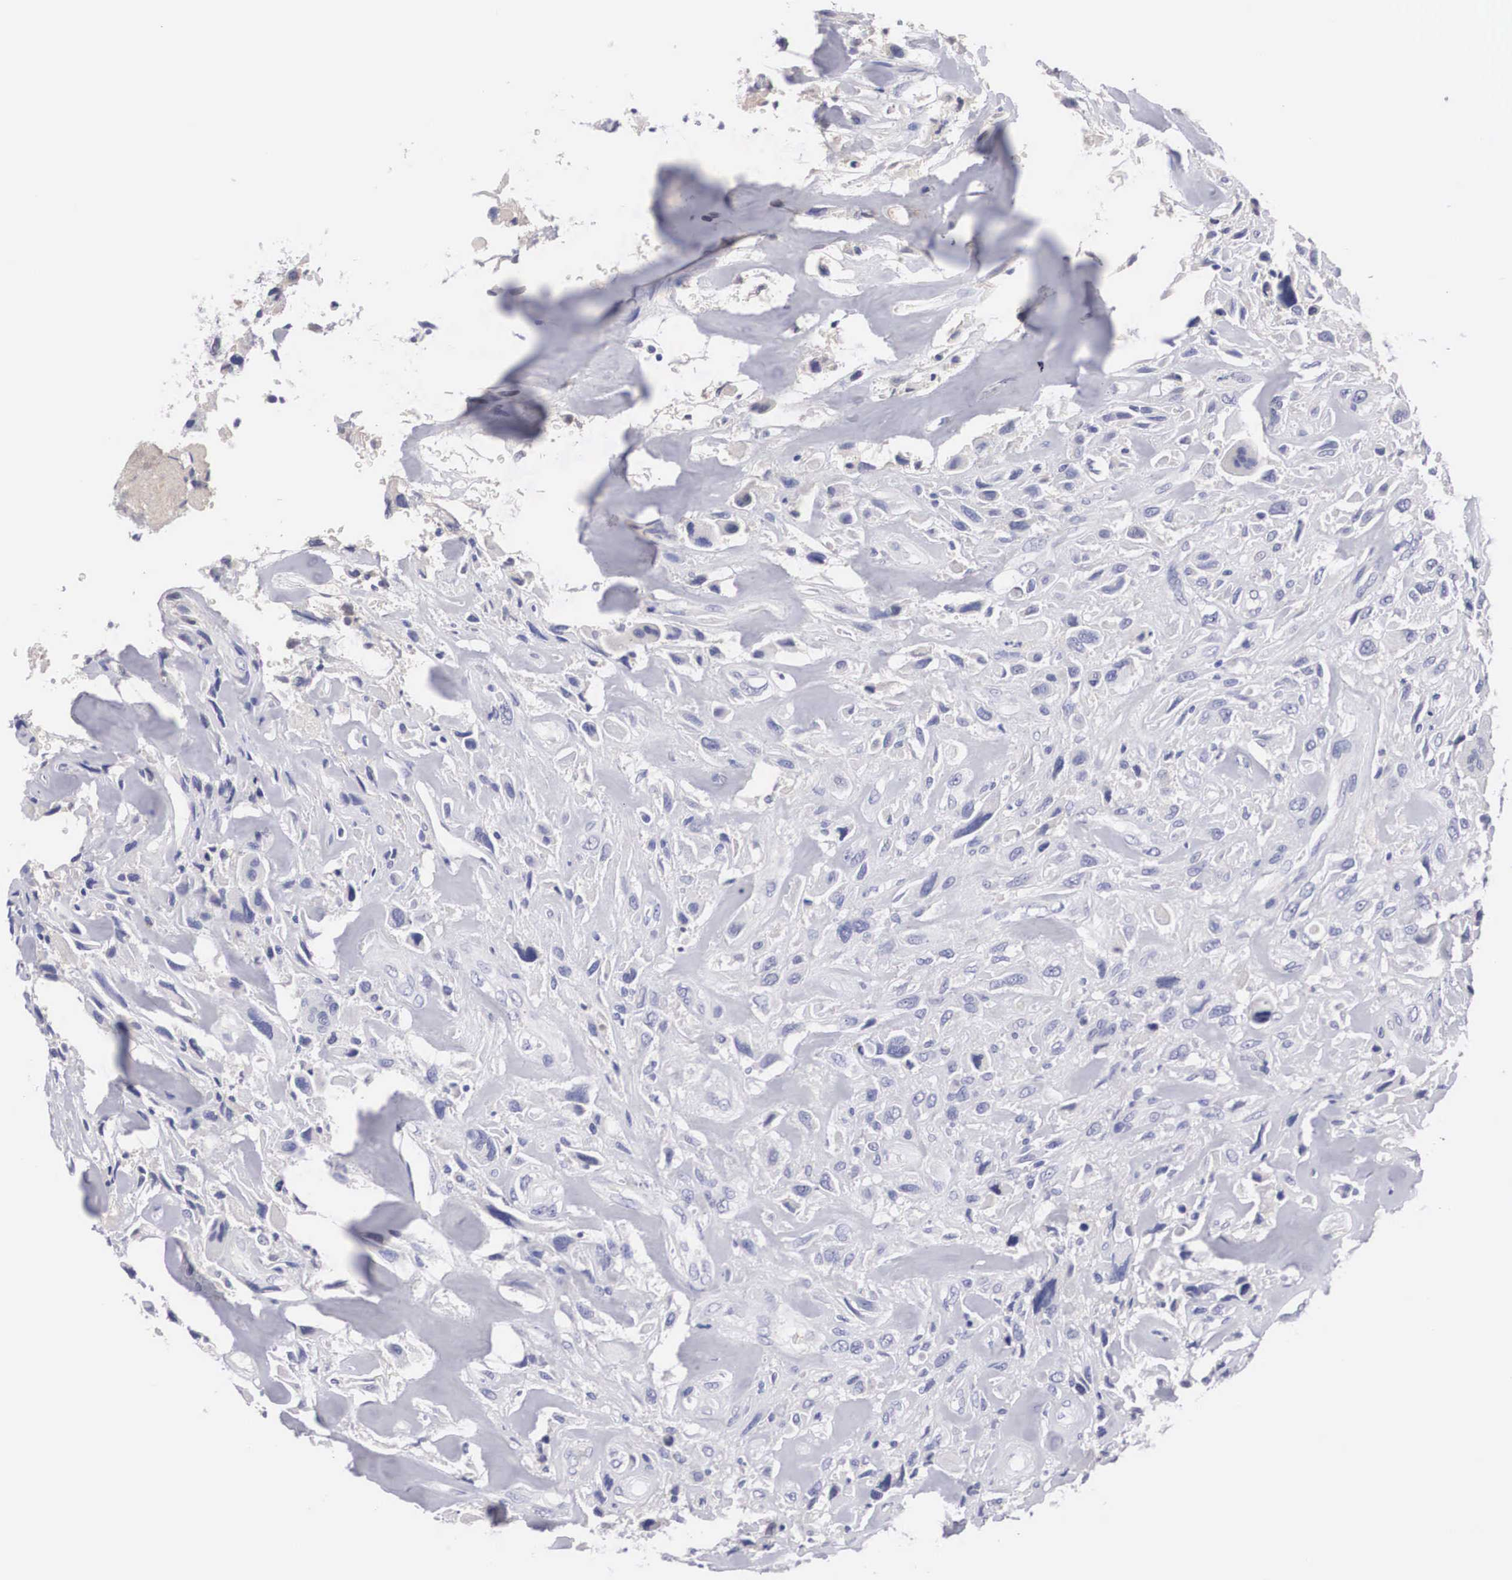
{"staining": {"intensity": "negative", "quantity": "none", "location": "none"}, "tissue": "breast cancer", "cell_type": "Tumor cells", "image_type": "cancer", "snomed": [{"axis": "morphology", "description": "Neoplasm, malignant, NOS"}, {"axis": "topography", "description": "Breast"}], "caption": "Tumor cells show no significant protein staining in malignant neoplasm (breast).", "gene": "ABHD4", "patient": {"sex": "female", "age": 50}}